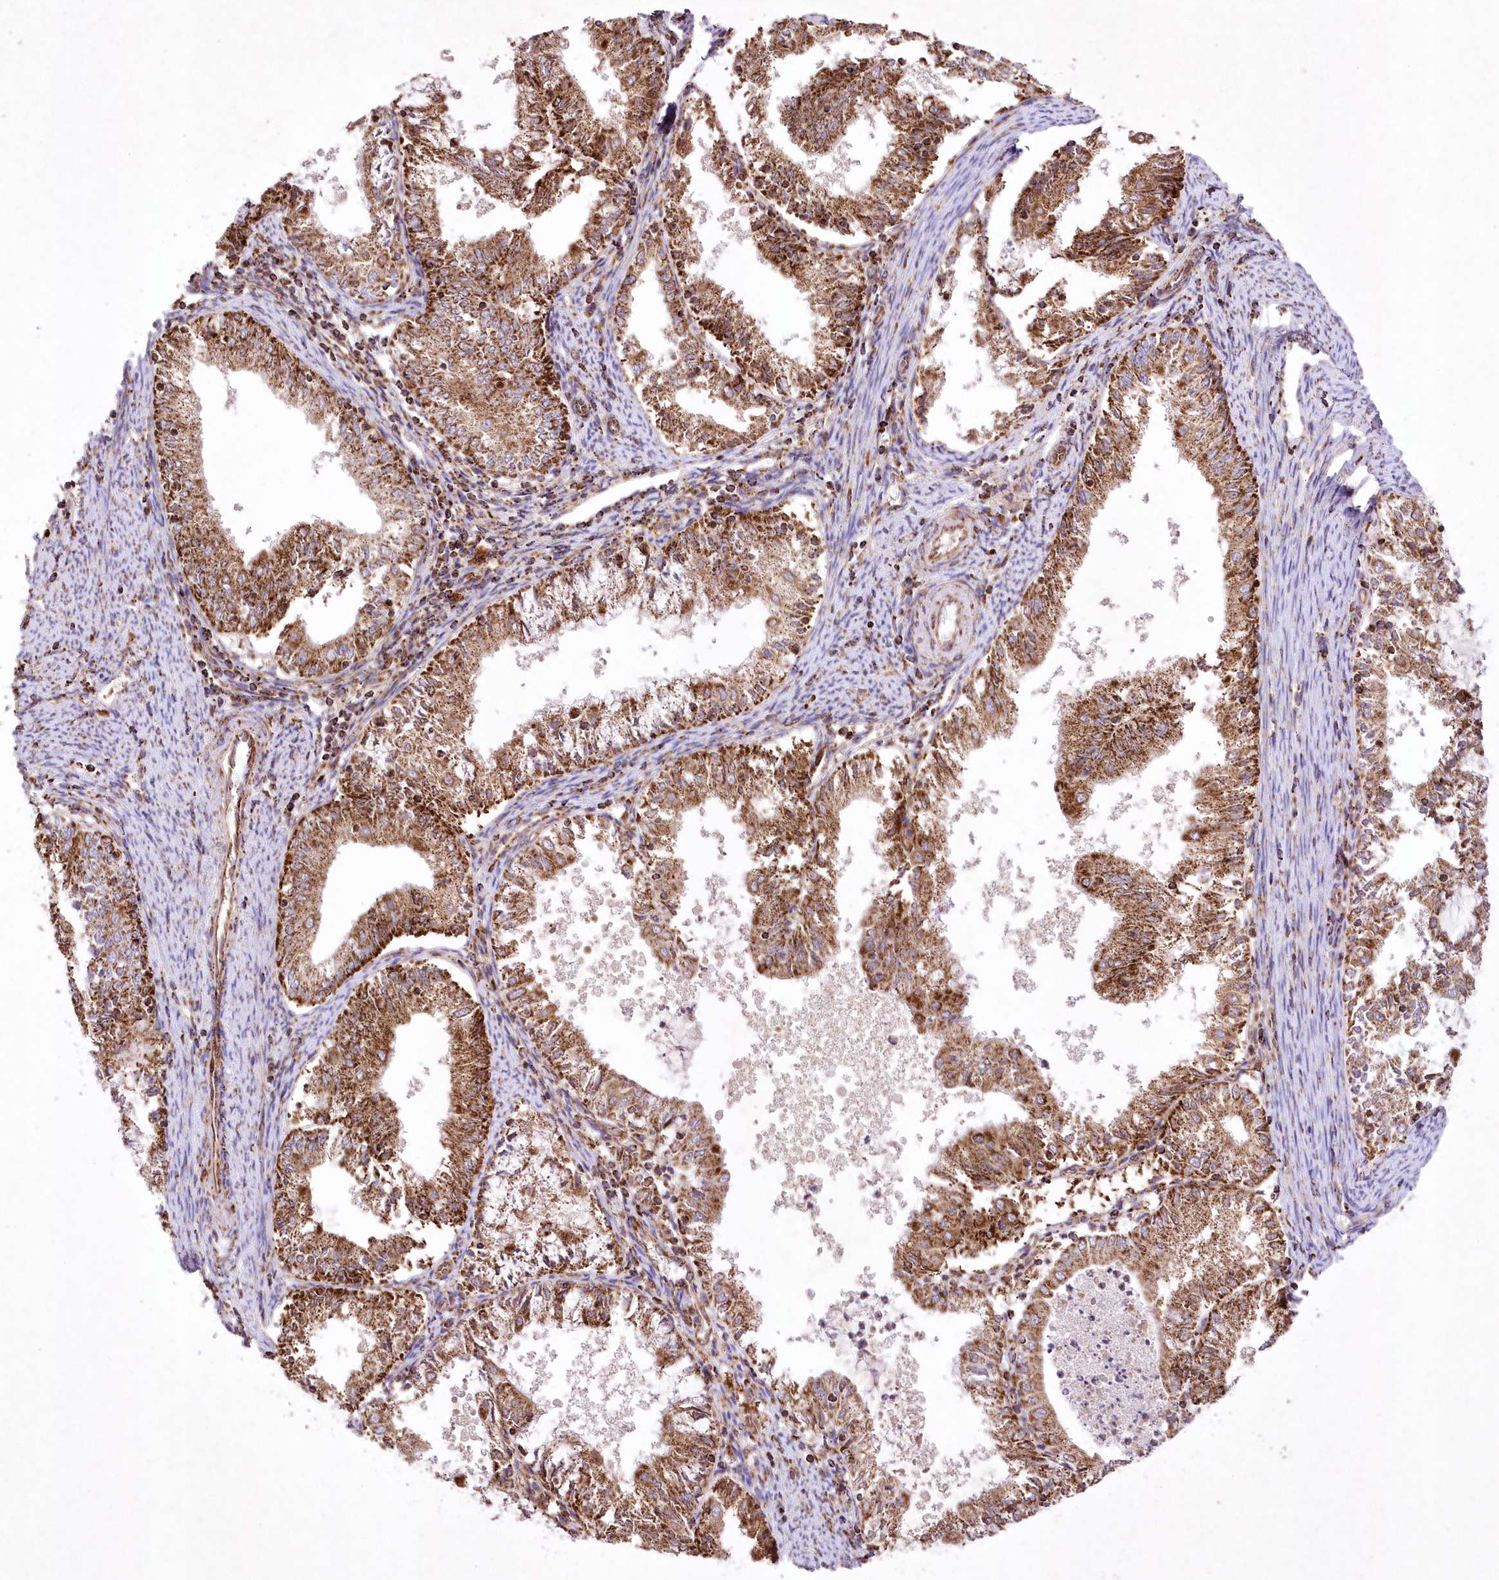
{"staining": {"intensity": "strong", "quantity": ">75%", "location": "cytoplasmic/membranous"}, "tissue": "endometrial cancer", "cell_type": "Tumor cells", "image_type": "cancer", "snomed": [{"axis": "morphology", "description": "Adenocarcinoma, NOS"}, {"axis": "topography", "description": "Endometrium"}], "caption": "Endometrial cancer (adenocarcinoma) tissue exhibits strong cytoplasmic/membranous staining in approximately >75% of tumor cells, visualized by immunohistochemistry.", "gene": "ASNSD1", "patient": {"sex": "female", "age": 57}}